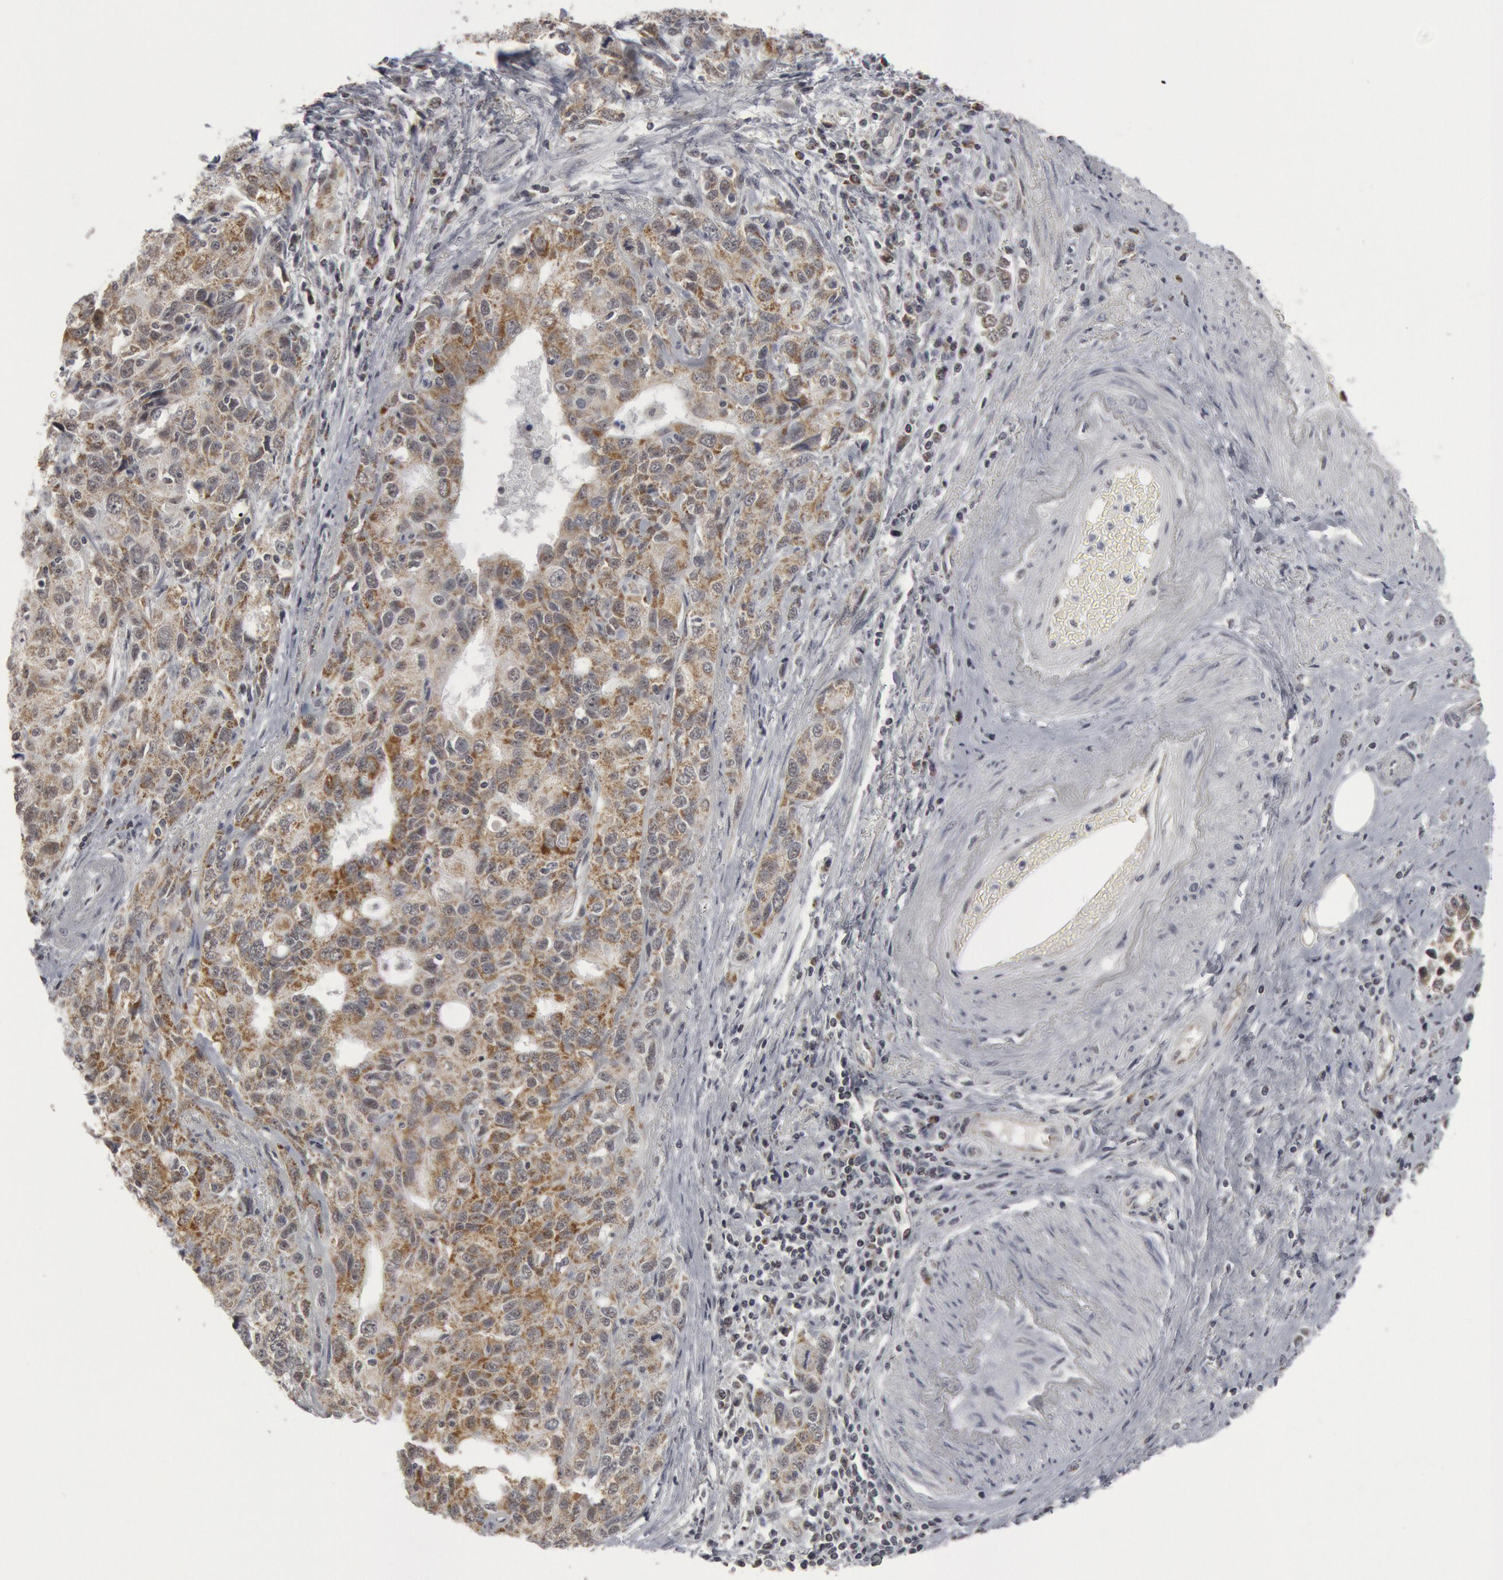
{"staining": {"intensity": "weak", "quantity": "25%-75%", "location": "cytoplasmic/membranous"}, "tissue": "stomach cancer", "cell_type": "Tumor cells", "image_type": "cancer", "snomed": [{"axis": "morphology", "description": "Adenocarcinoma, NOS"}, {"axis": "topography", "description": "Stomach, upper"}], "caption": "An immunohistochemistry (IHC) photomicrograph of tumor tissue is shown. Protein staining in brown highlights weak cytoplasmic/membranous positivity in stomach cancer within tumor cells.", "gene": "CASP9", "patient": {"sex": "male", "age": 76}}